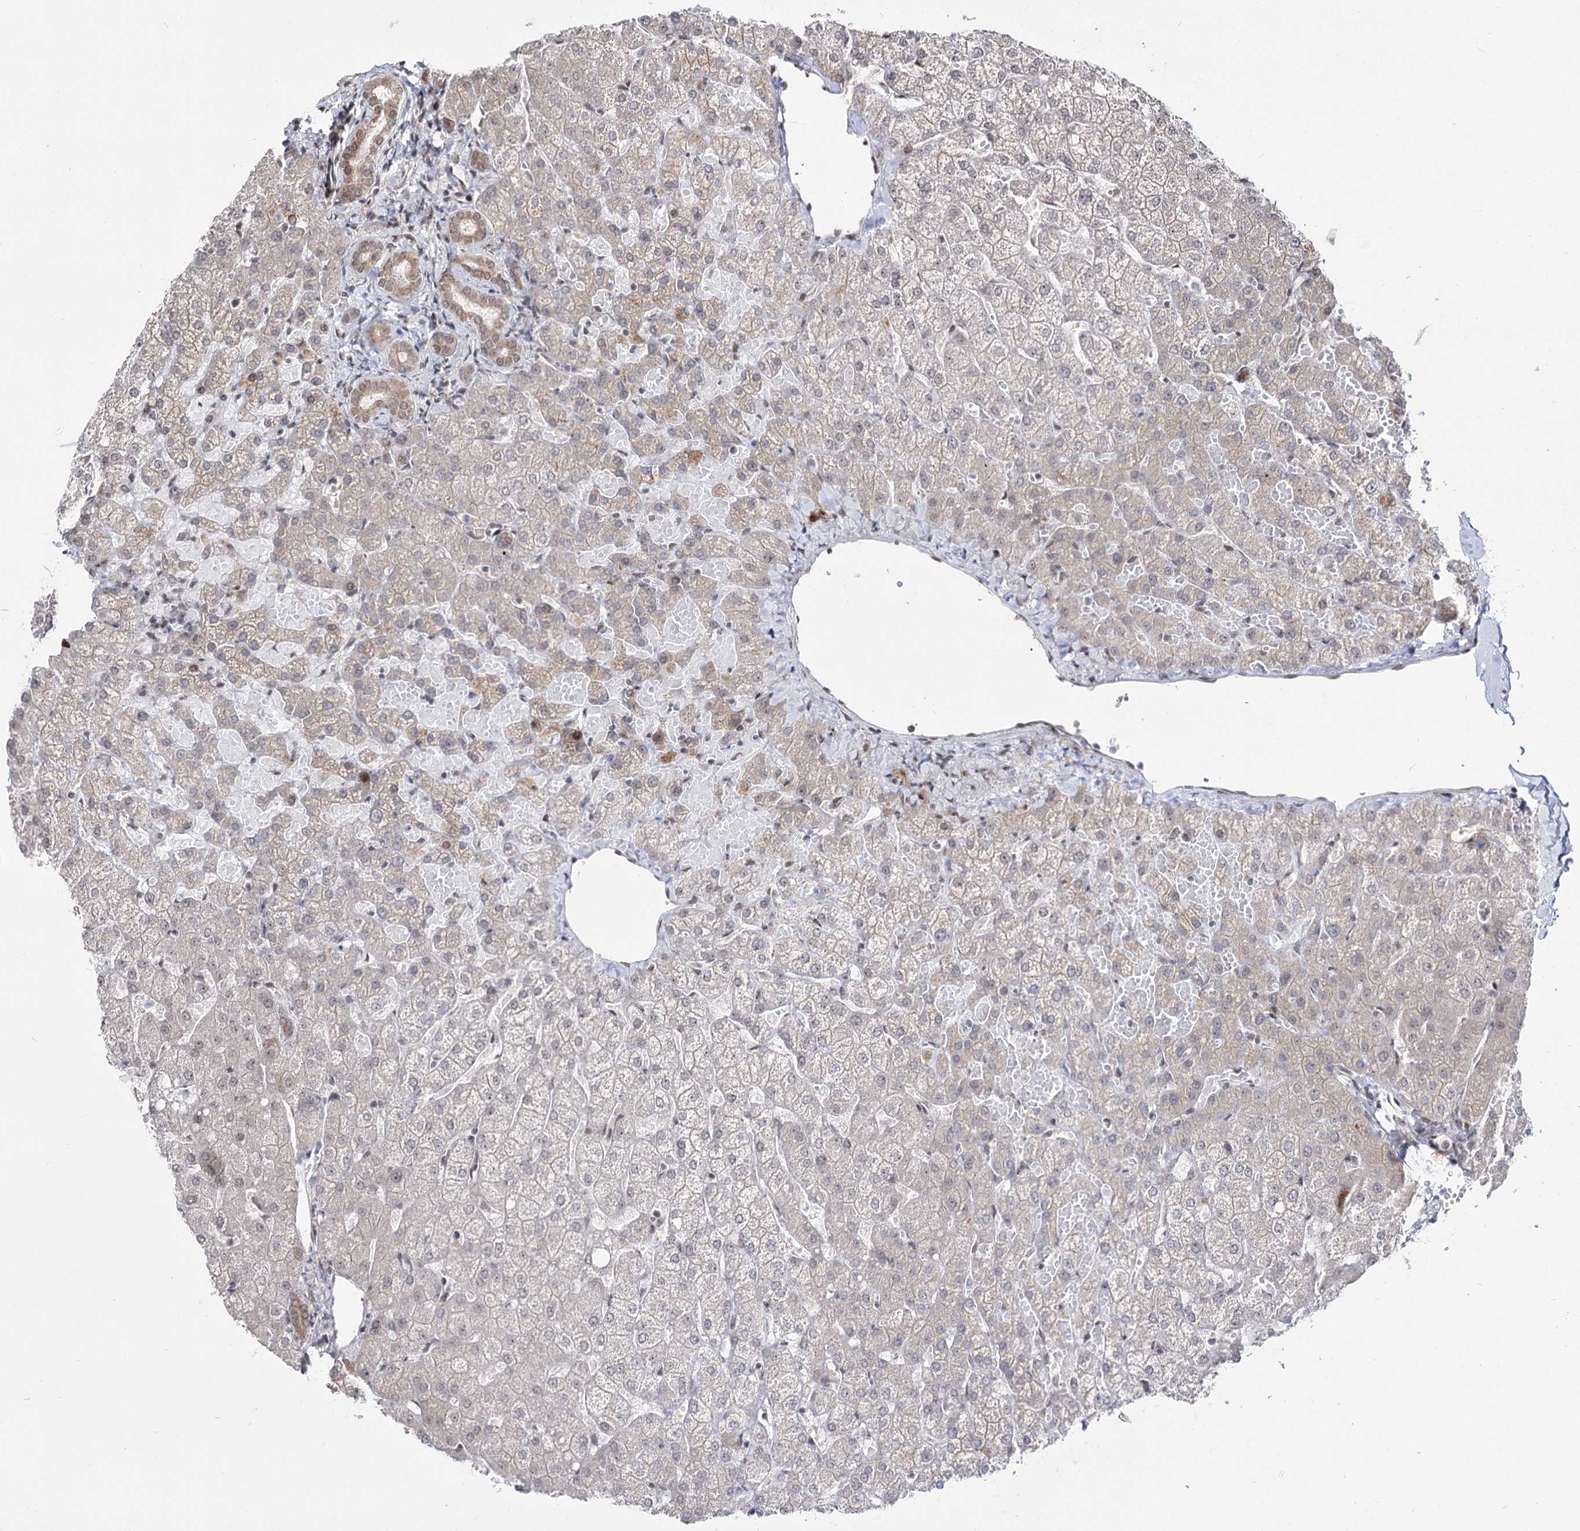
{"staining": {"intensity": "moderate", "quantity": "25%-75%", "location": "cytoplasmic/membranous"}, "tissue": "liver", "cell_type": "Cholangiocytes", "image_type": "normal", "snomed": [{"axis": "morphology", "description": "Normal tissue, NOS"}, {"axis": "topography", "description": "Liver"}], "caption": "Immunohistochemistry (IHC) (DAB (3,3'-diaminobenzidine)) staining of benign liver displays moderate cytoplasmic/membranous protein staining in about 25%-75% of cholangiocytes.", "gene": "STOX1", "patient": {"sex": "female", "age": 54}}